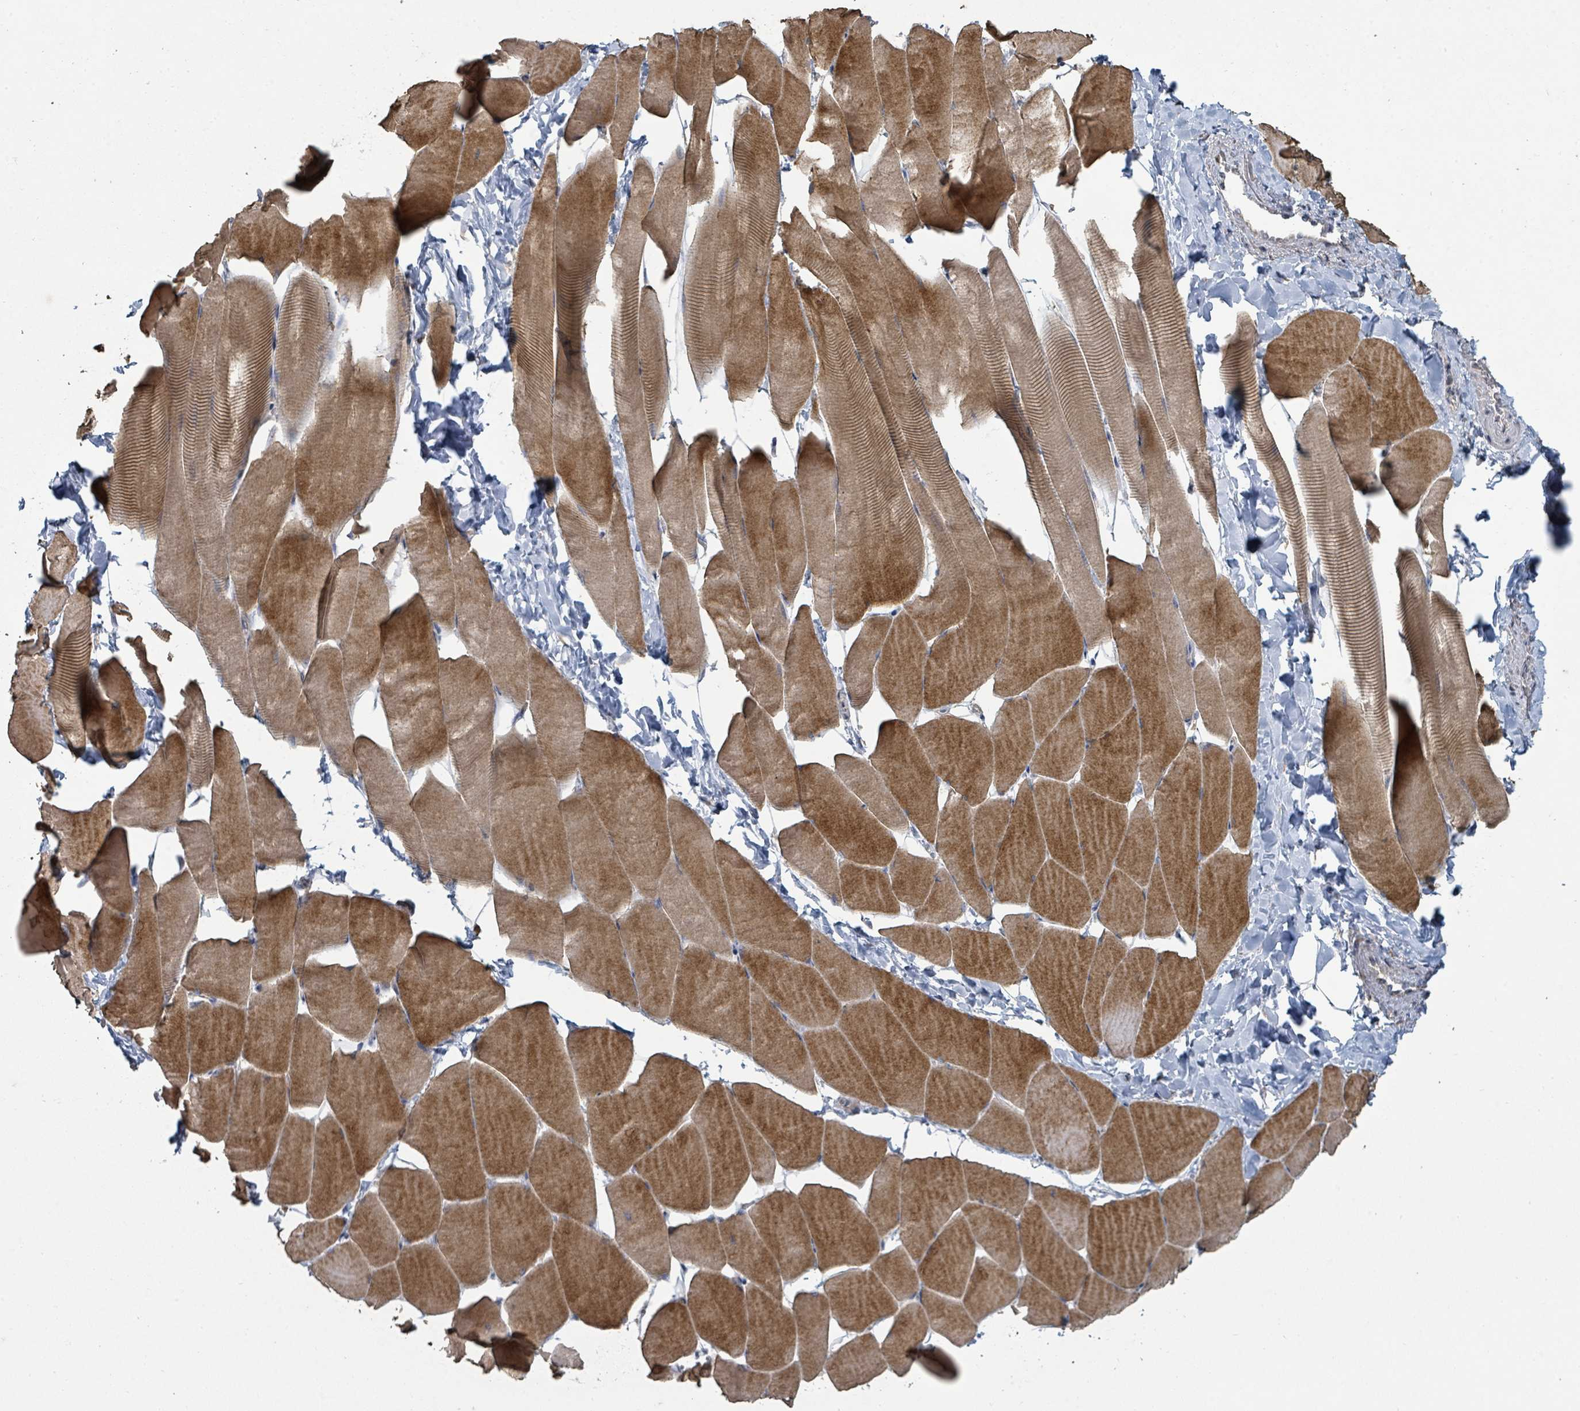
{"staining": {"intensity": "strong", "quantity": ">75%", "location": "cytoplasmic/membranous"}, "tissue": "skeletal muscle", "cell_type": "Myocytes", "image_type": "normal", "snomed": [{"axis": "morphology", "description": "Normal tissue, NOS"}, {"axis": "topography", "description": "Skeletal muscle"}], "caption": "This histopathology image reveals IHC staining of normal skeletal muscle, with high strong cytoplasmic/membranous staining in about >75% of myocytes.", "gene": "WDFY1", "patient": {"sex": "male", "age": 25}}